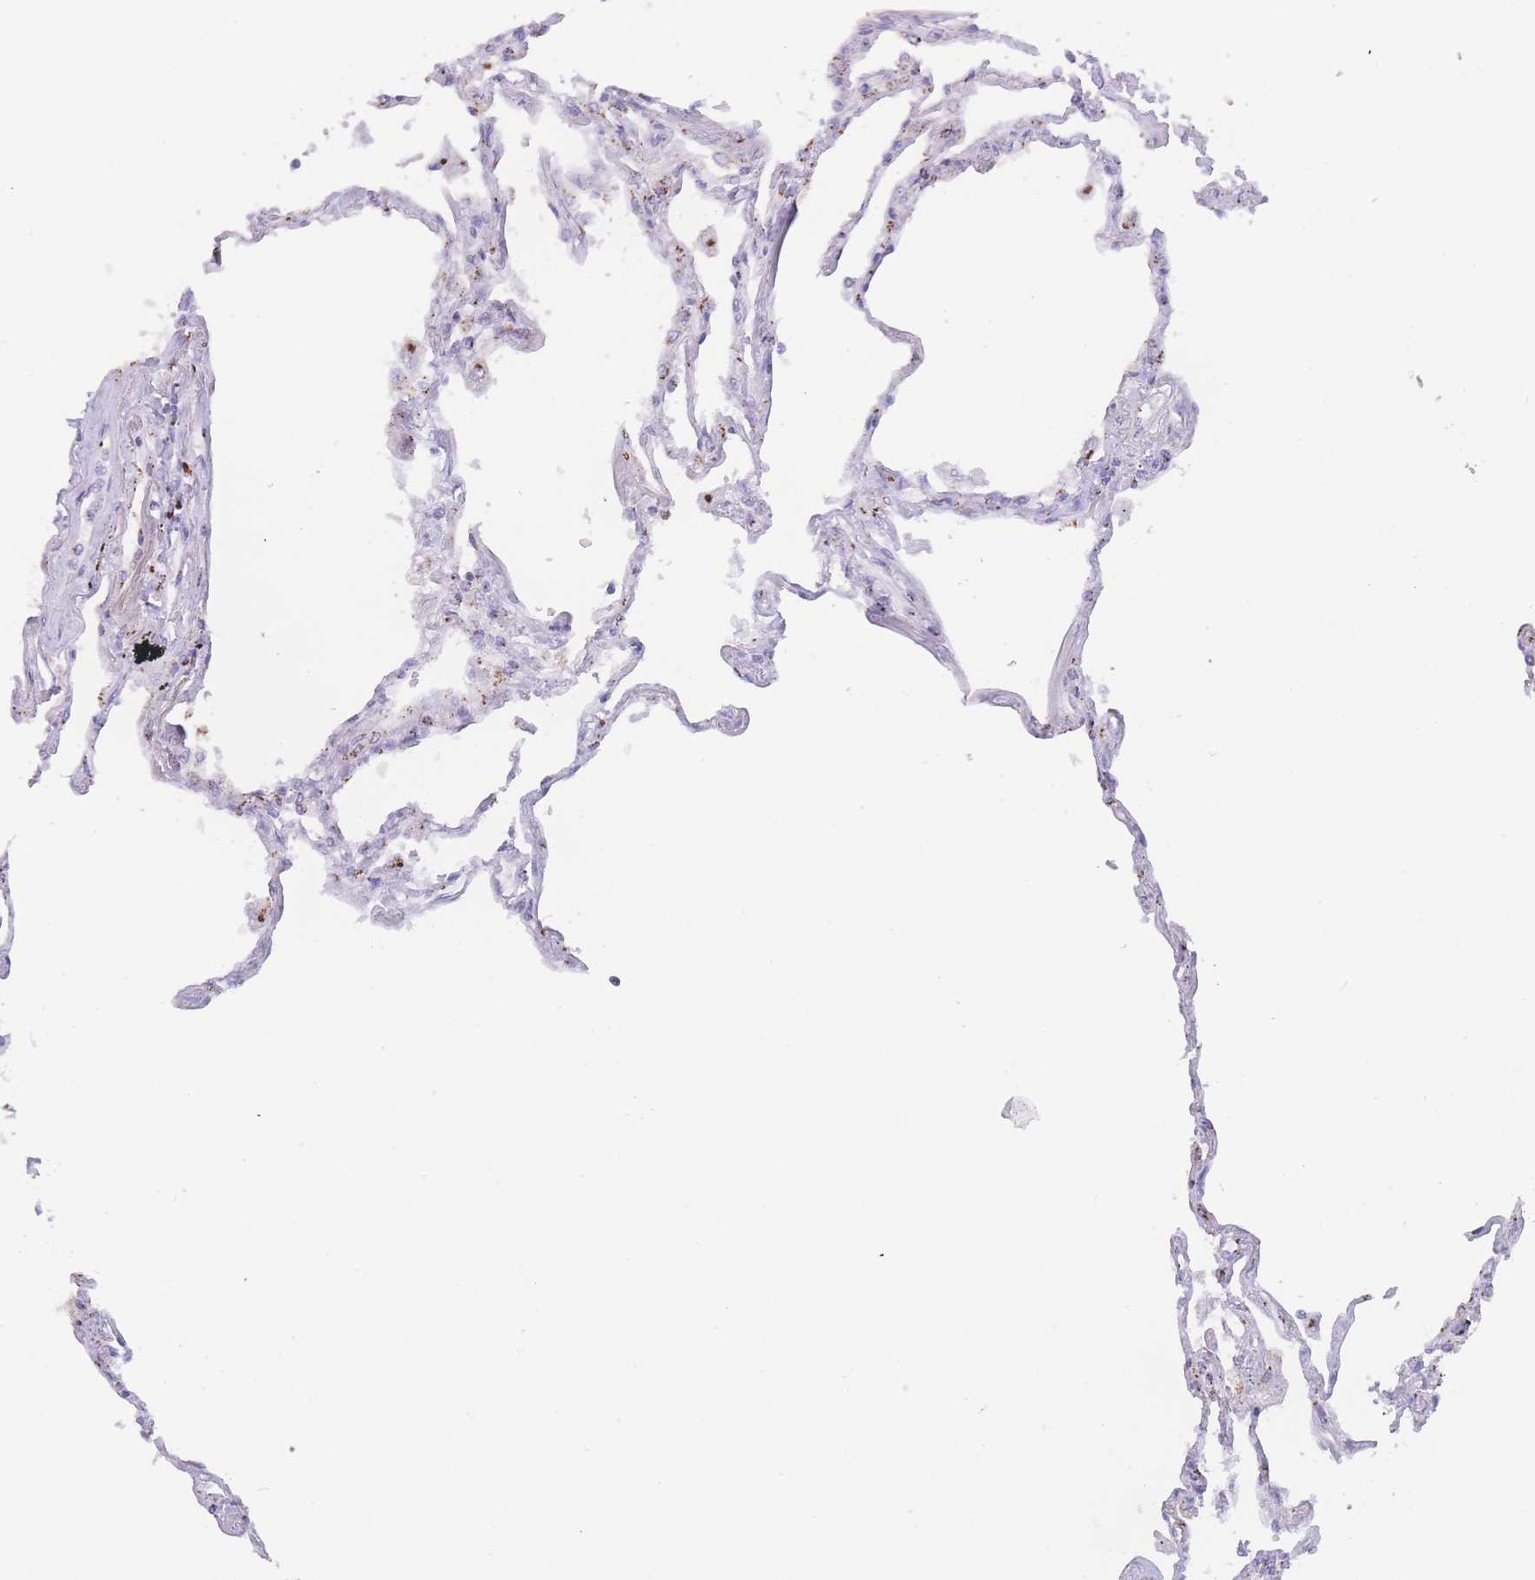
{"staining": {"intensity": "strong", "quantity": "25%-75%", "location": "cytoplasmic/membranous"}, "tissue": "lung", "cell_type": "Alveolar cells", "image_type": "normal", "snomed": [{"axis": "morphology", "description": "Normal tissue, NOS"}, {"axis": "topography", "description": "Lung"}], "caption": "Alveolar cells show high levels of strong cytoplasmic/membranous expression in about 25%-75% of cells in benign human lung.", "gene": "GOLM2", "patient": {"sex": "female", "age": 67}}